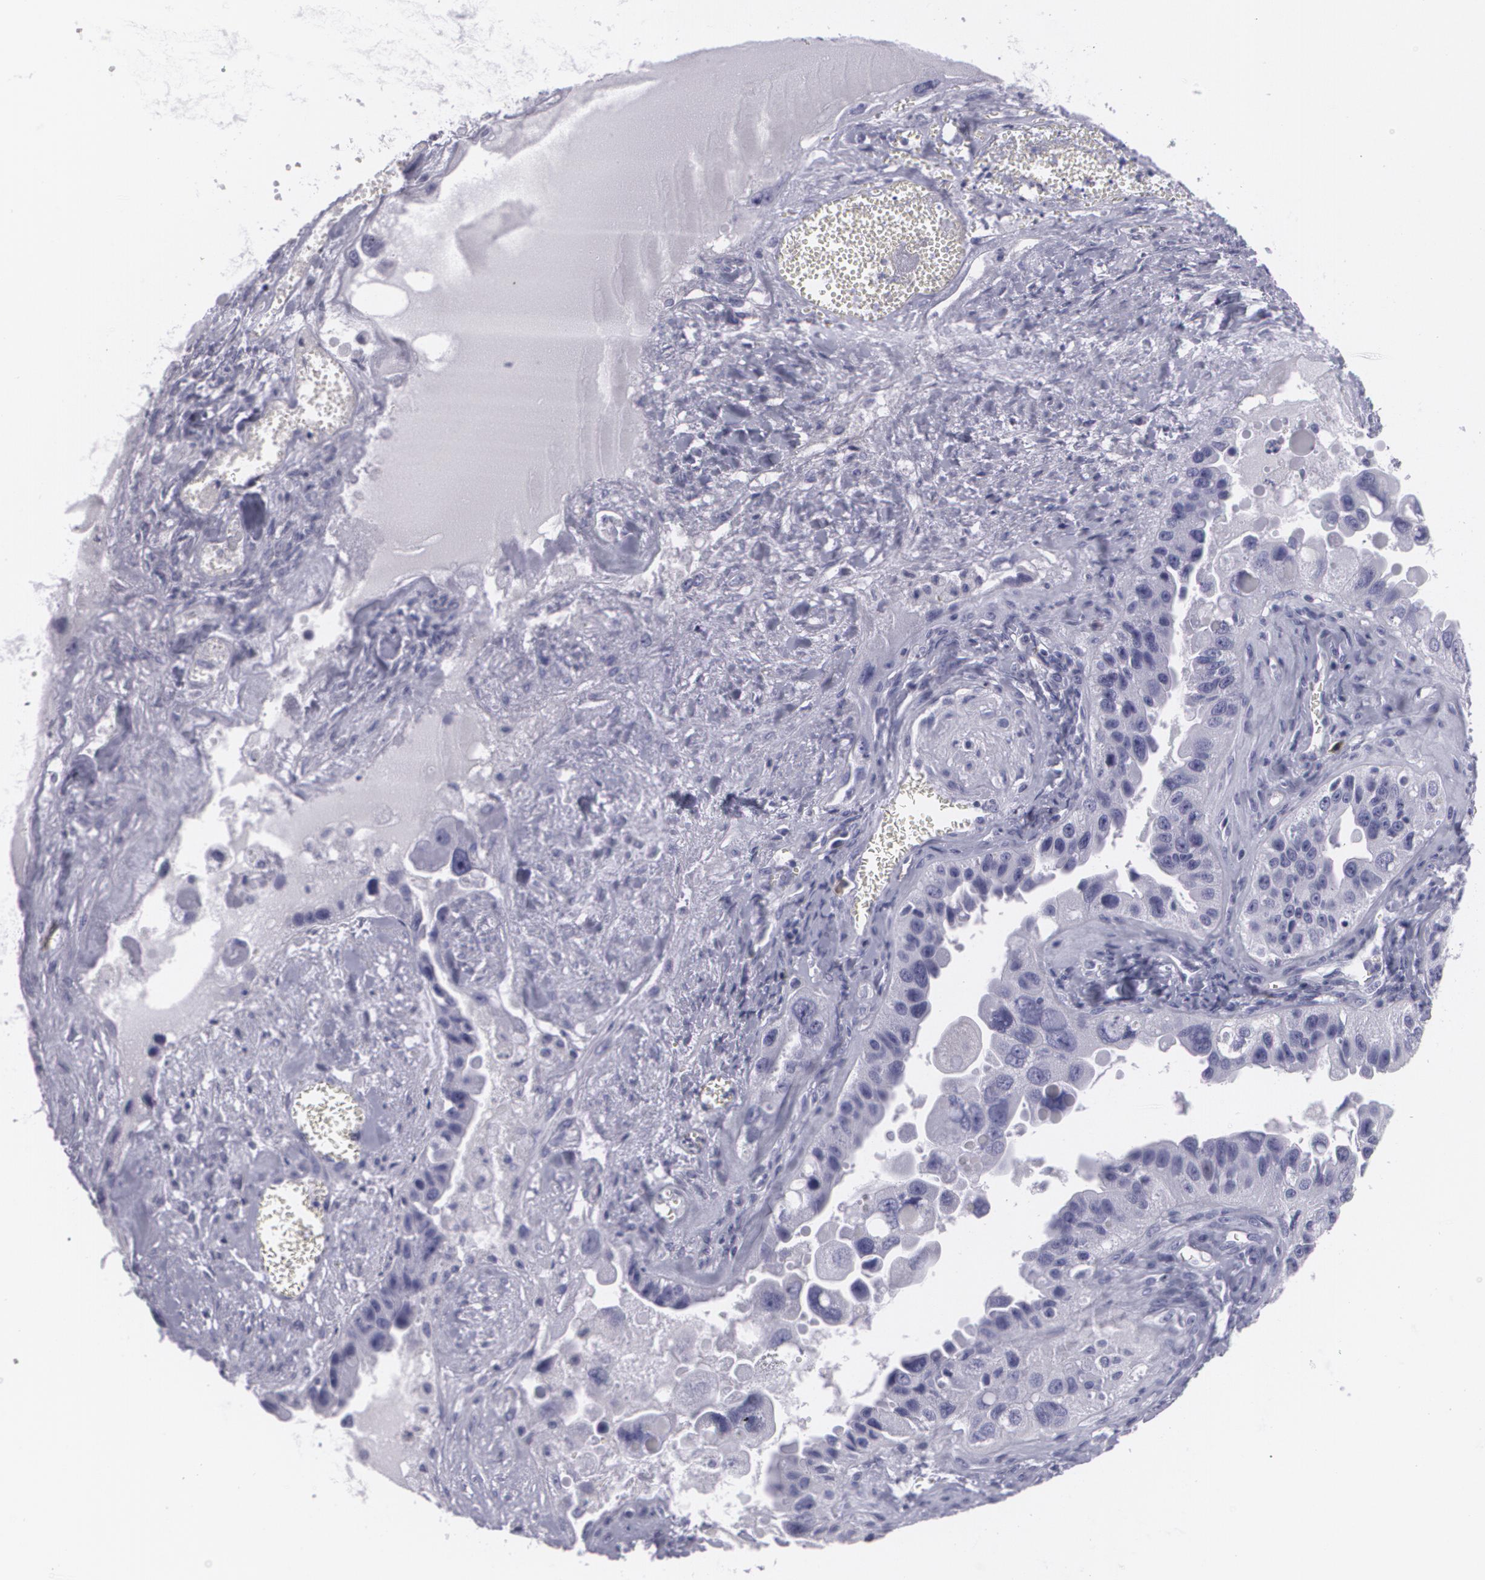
{"staining": {"intensity": "negative", "quantity": "none", "location": "none"}, "tissue": "ovarian cancer", "cell_type": "Tumor cells", "image_type": "cancer", "snomed": [{"axis": "morphology", "description": "Carcinoma, endometroid"}, {"axis": "topography", "description": "Ovary"}], "caption": "Tumor cells show no significant protein staining in ovarian cancer. (DAB (3,3'-diaminobenzidine) IHC, high magnification).", "gene": "MAP2", "patient": {"sex": "female", "age": 85}}